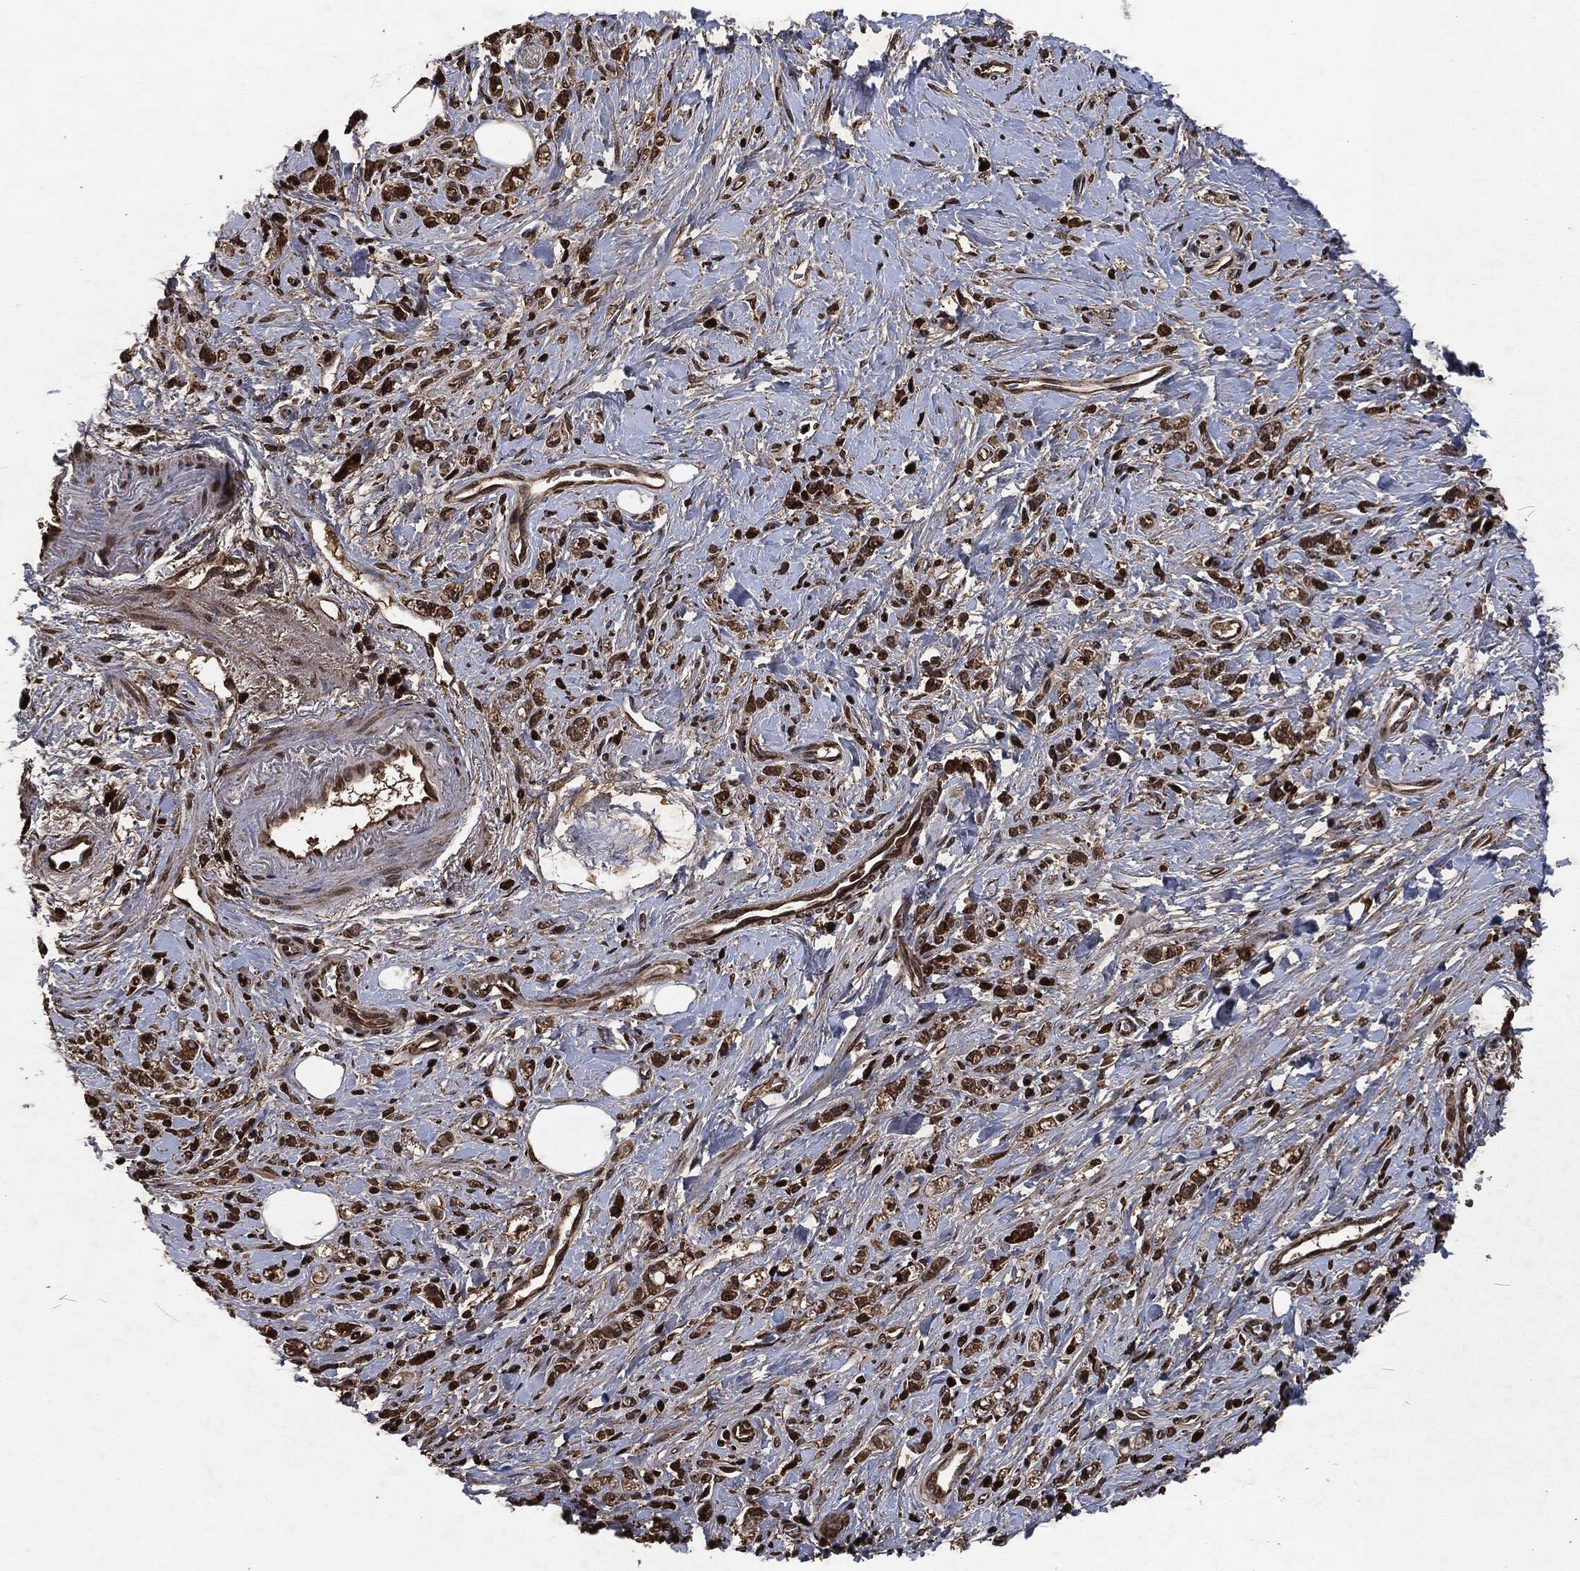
{"staining": {"intensity": "moderate", "quantity": "25%-75%", "location": "cytoplasmic/membranous,nuclear"}, "tissue": "stomach cancer", "cell_type": "Tumor cells", "image_type": "cancer", "snomed": [{"axis": "morphology", "description": "Adenocarcinoma, NOS"}, {"axis": "topography", "description": "Stomach"}], "caption": "This micrograph demonstrates immunohistochemistry (IHC) staining of stomach cancer, with medium moderate cytoplasmic/membranous and nuclear expression in about 25%-75% of tumor cells.", "gene": "SNAI1", "patient": {"sex": "male", "age": 77}}